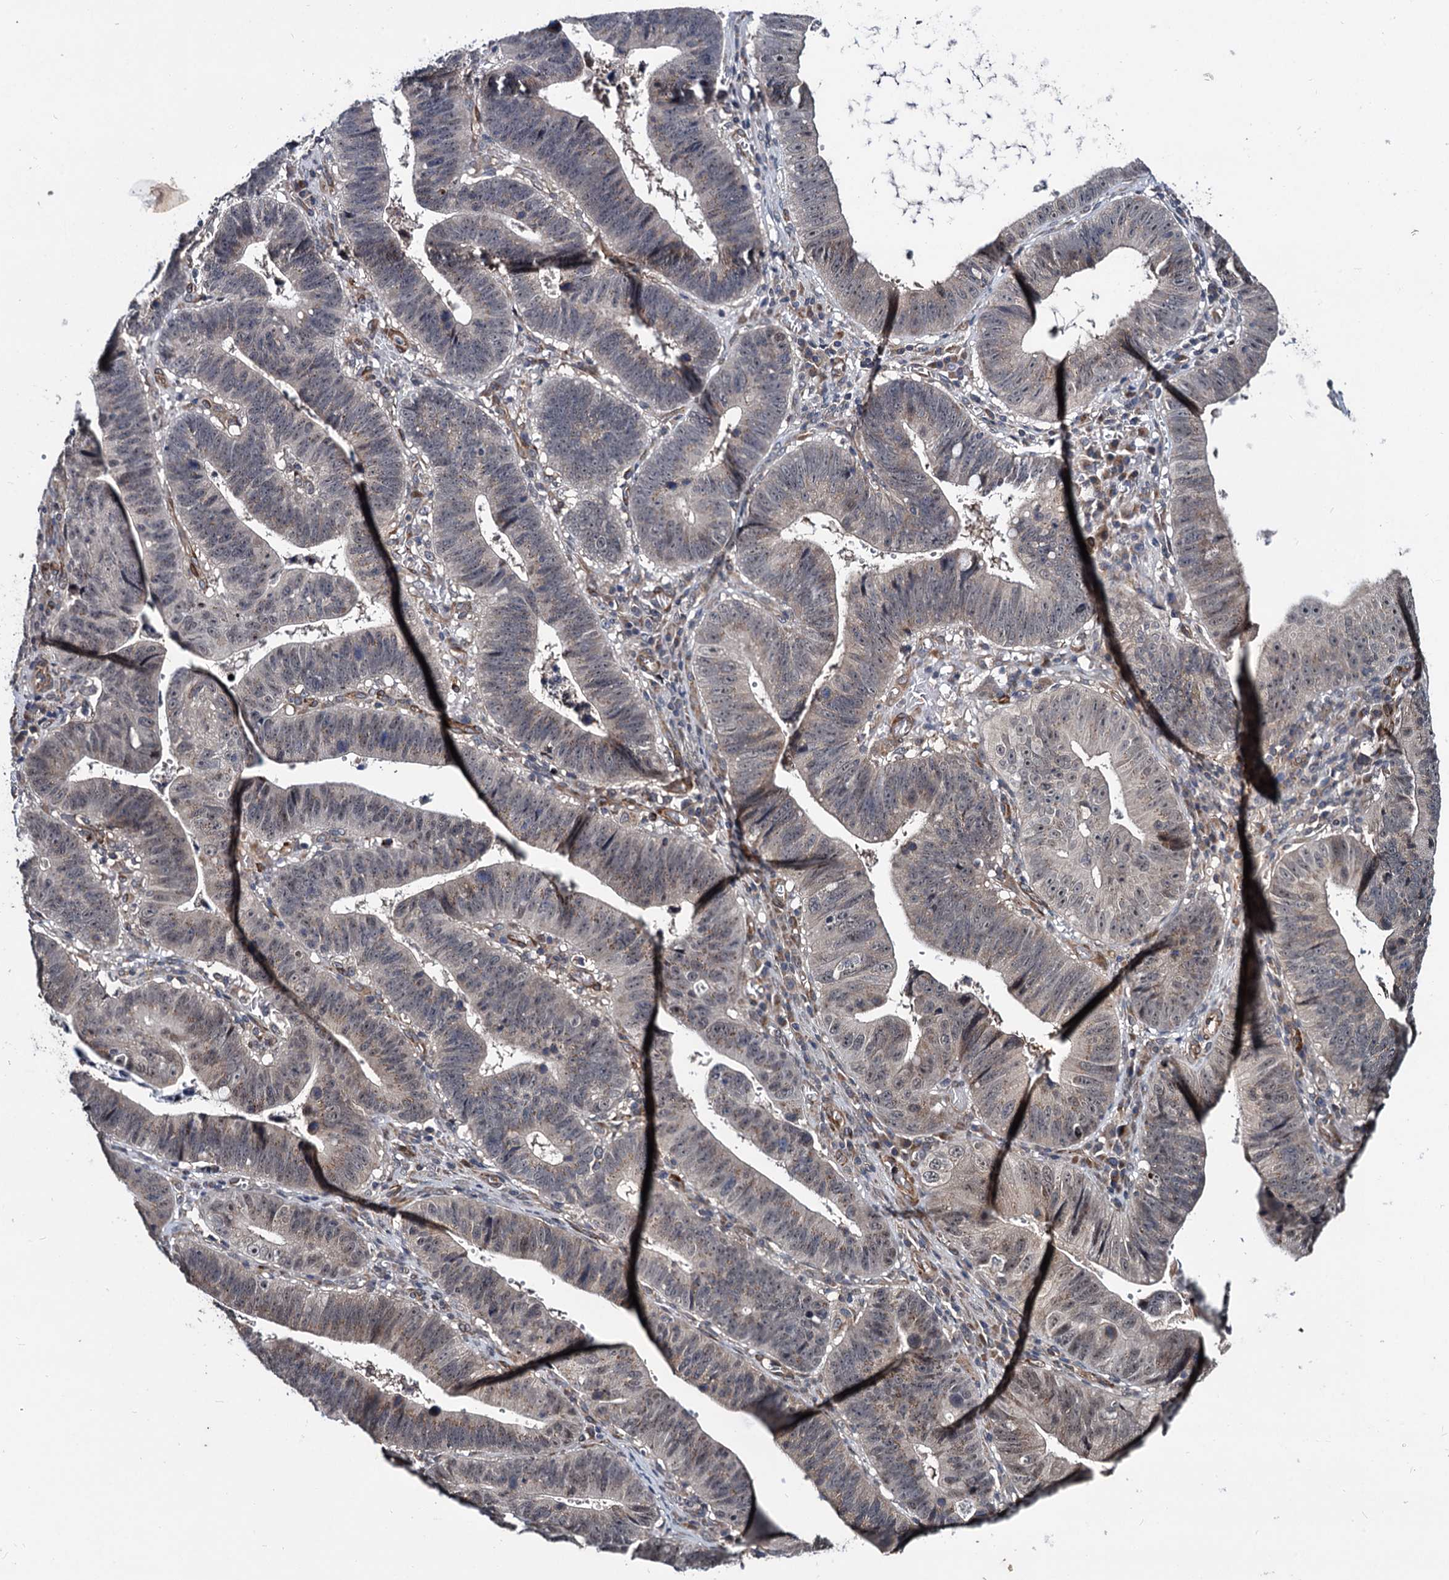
{"staining": {"intensity": "weak", "quantity": "25%-75%", "location": "cytoplasmic/membranous"}, "tissue": "stomach cancer", "cell_type": "Tumor cells", "image_type": "cancer", "snomed": [{"axis": "morphology", "description": "Adenocarcinoma, NOS"}, {"axis": "topography", "description": "Stomach"}], "caption": "High-magnification brightfield microscopy of stomach cancer (adenocarcinoma) stained with DAB (brown) and counterstained with hematoxylin (blue). tumor cells exhibit weak cytoplasmic/membranous positivity is identified in about25%-75% of cells.", "gene": "ARHGAP42", "patient": {"sex": "male", "age": 59}}